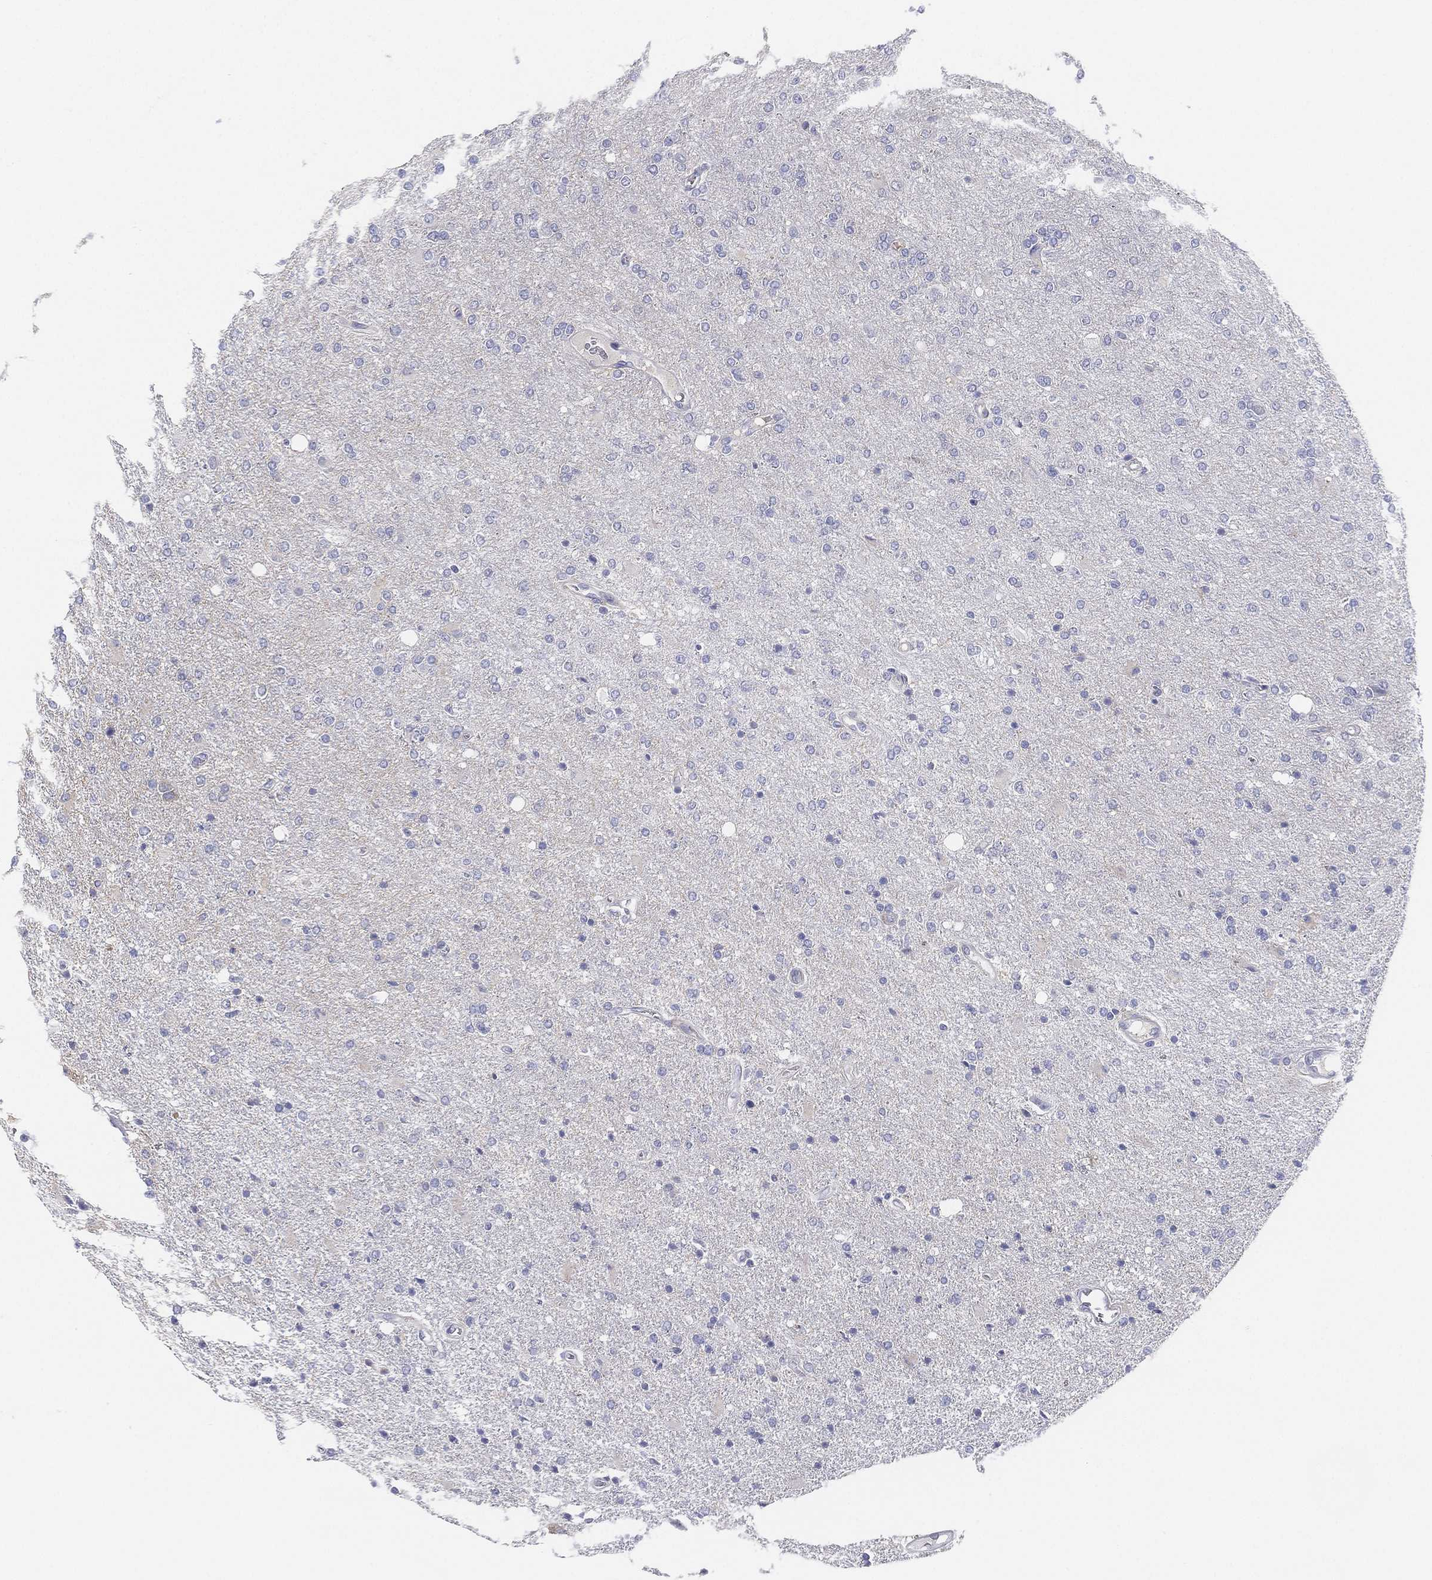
{"staining": {"intensity": "negative", "quantity": "none", "location": "none"}, "tissue": "glioma", "cell_type": "Tumor cells", "image_type": "cancer", "snomed": [{"axis": "morphology", "description": "Glioma, malignant, High grade"}, {"axis": "topography", "description": "Cerebral cortex"}], "caption": "The photomicrograph shows no staining of tumor cells in glioma.", "gene": "MLF1", "patient": {"sex": "male", "age": 70}}